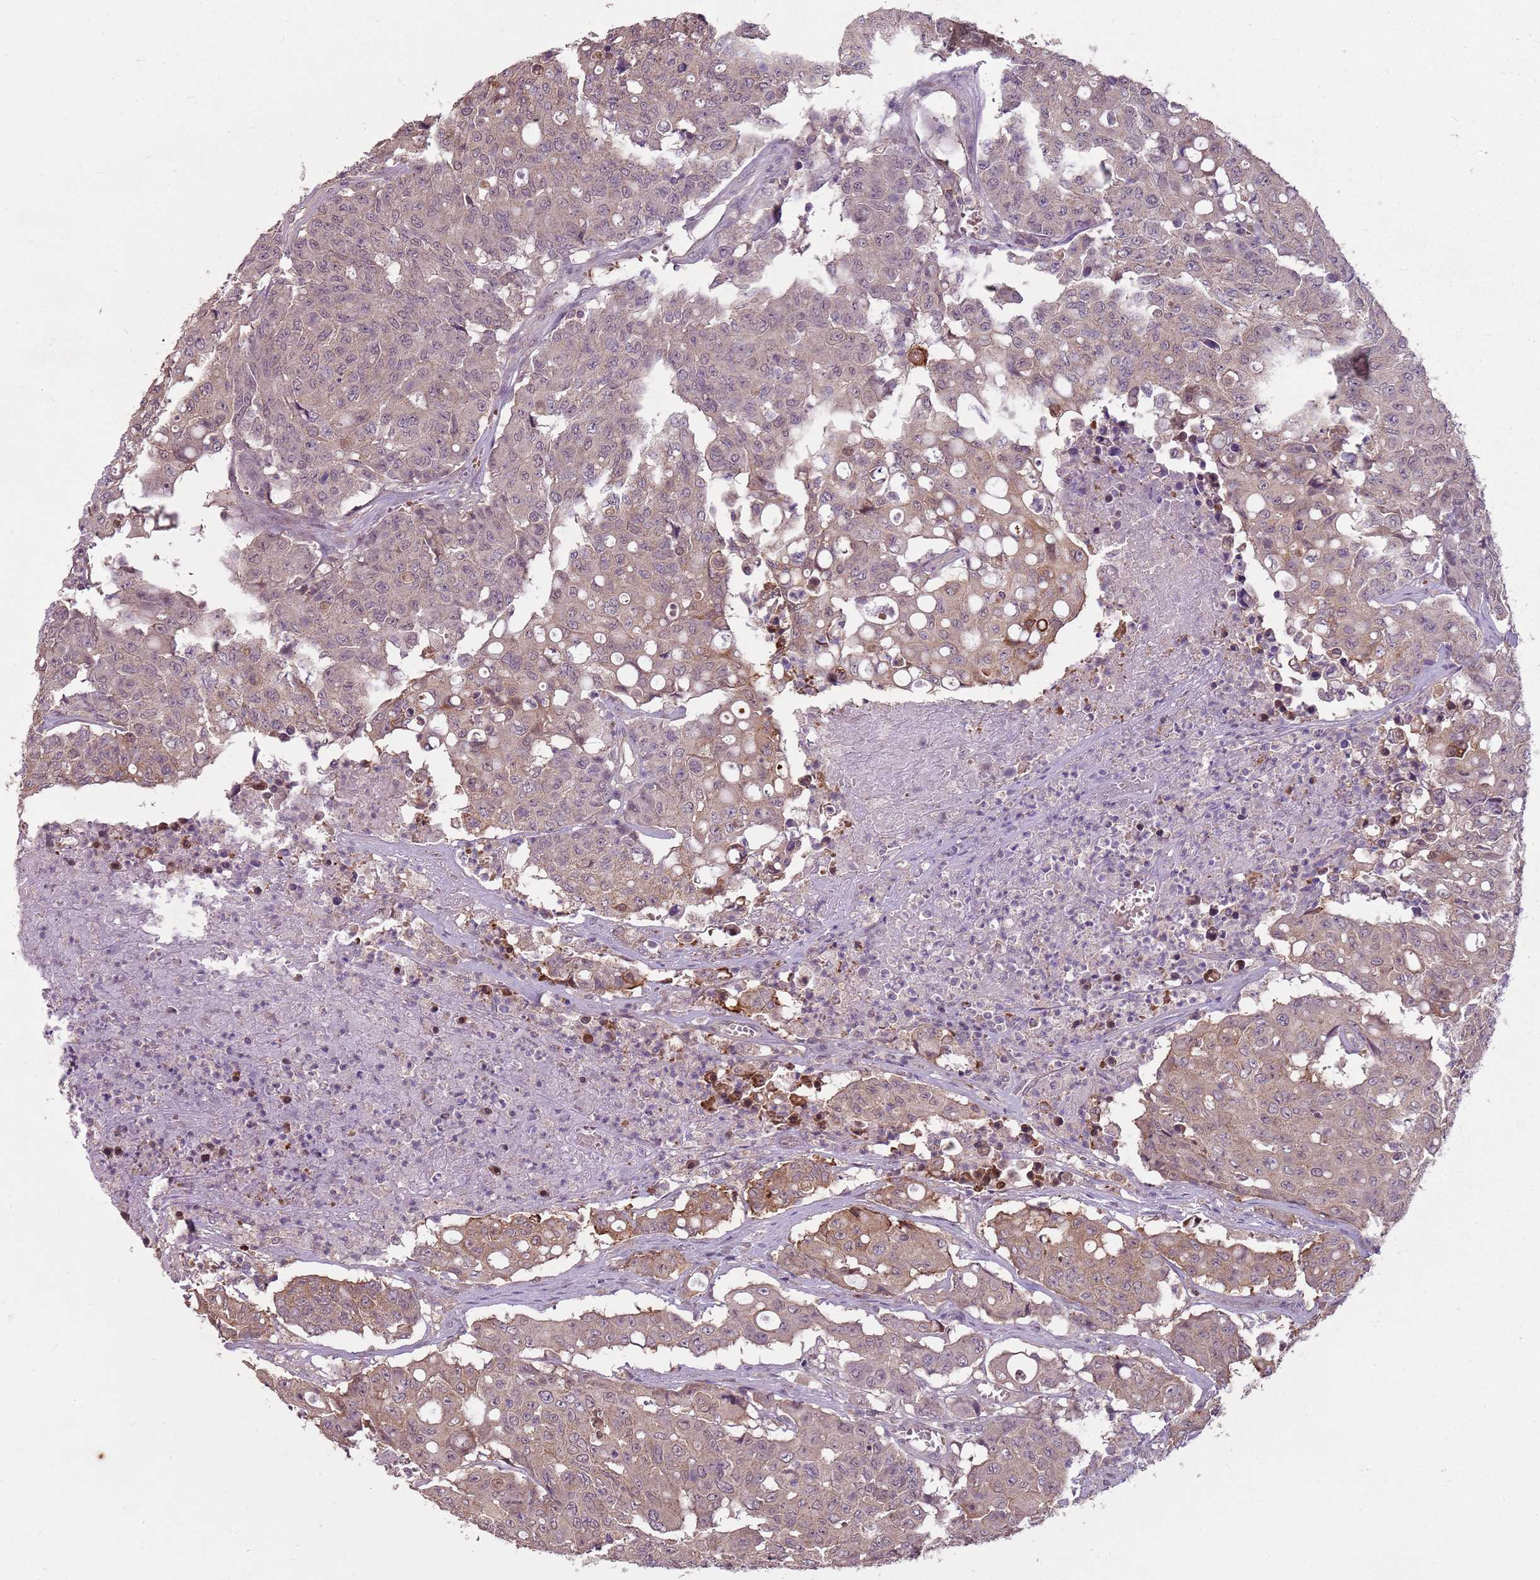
{"staining": {"intensity": "weak", "quantity": "25%-75%", "location": "cytoplasmic/membranous,nuclear"}, "tissue": "colorectal cancer", "cell_type": "Tumor cells", "image_type": "cancer", "snomed": [{"axis": "morphology", "description": "Adenocarcinoma, NOS"}, {"axis": "topography", "description": "Colon"}], "caption": "Colorectal cancer tissue demonstrates weak cytoplasmic/membranous and nuclear expression in about 25%-75% of tumor cells", "gene": "TEKT4", "patient": {"sex": "male", "age": 51}}